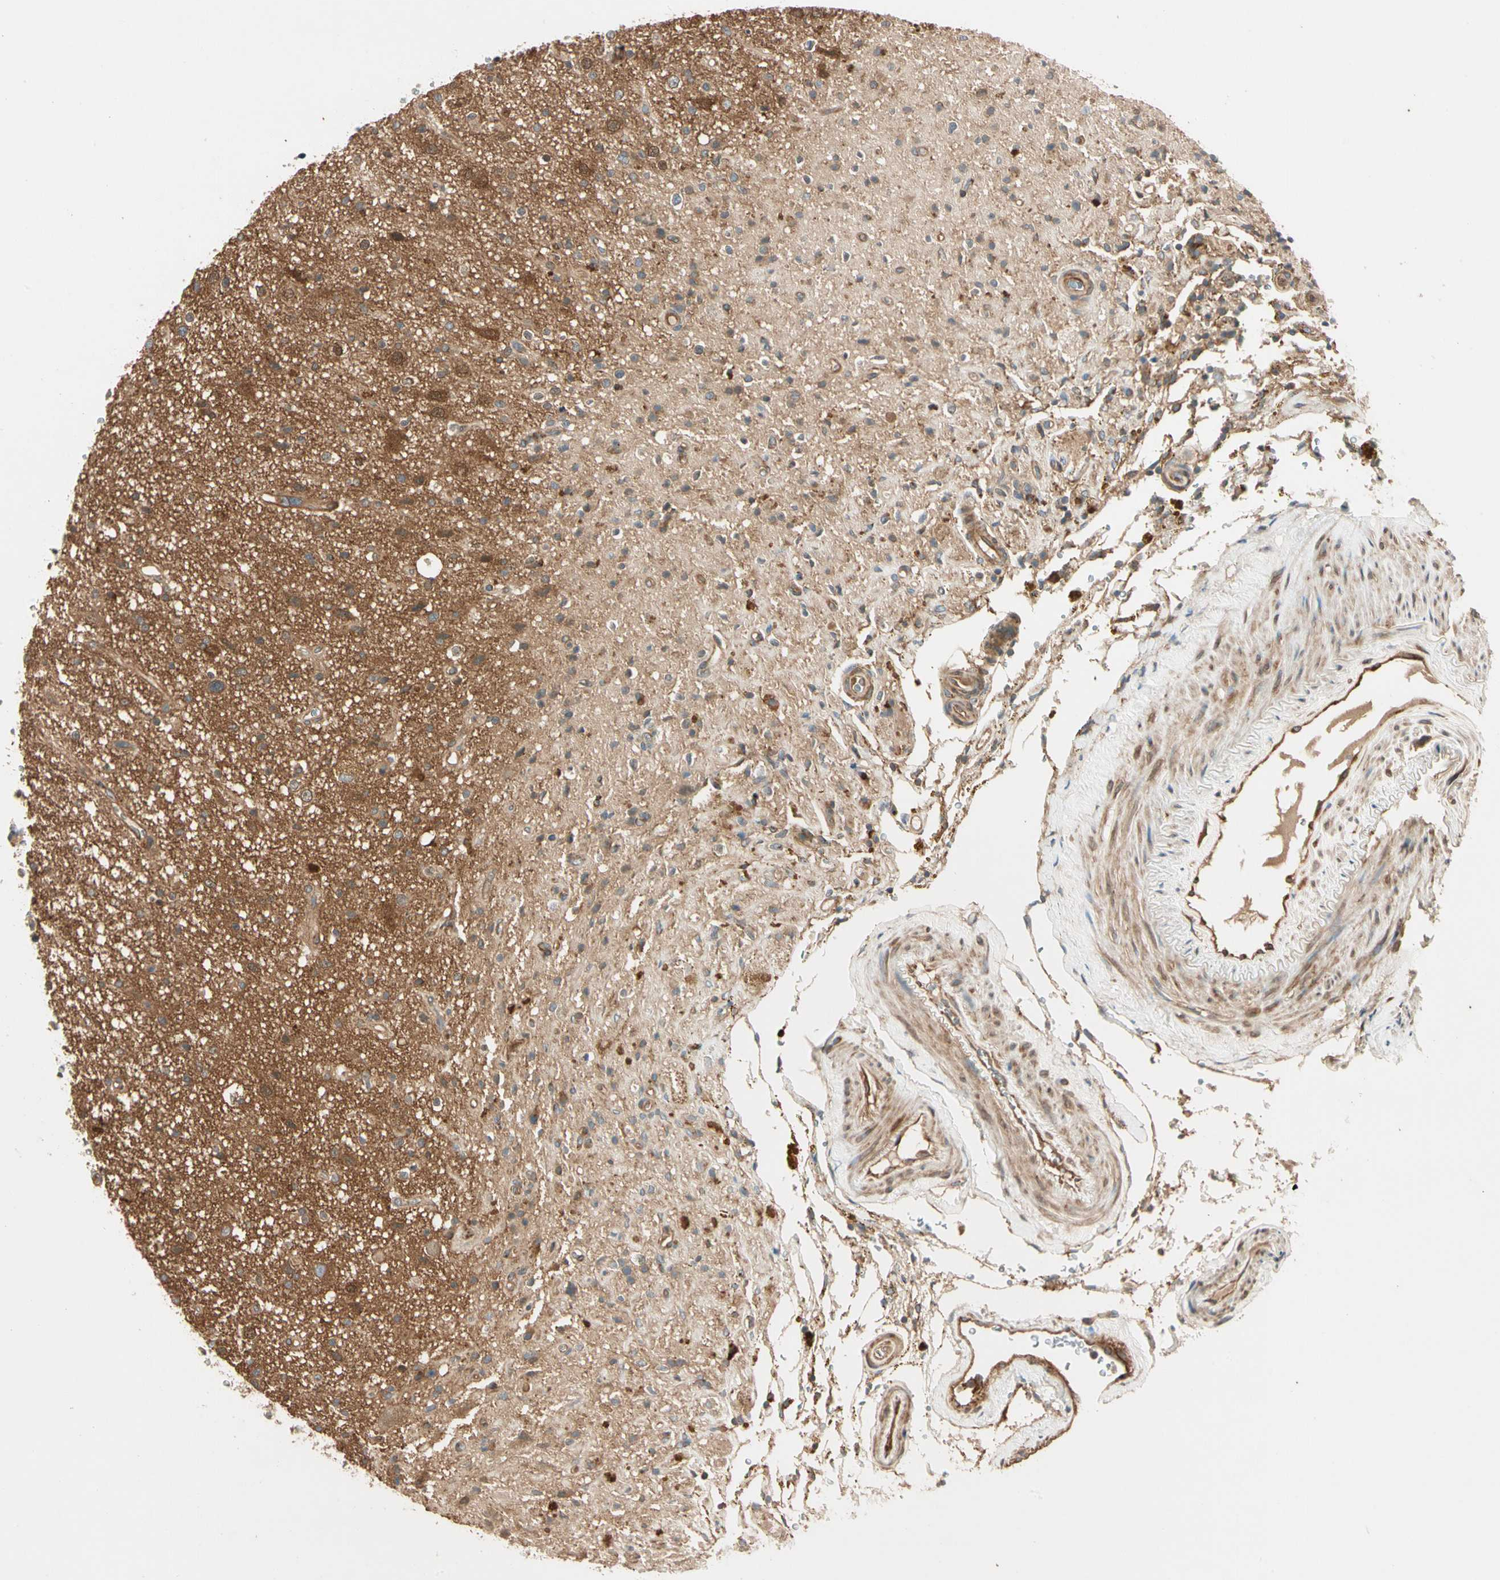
{"staining": {"intensity": "moderate", "quantity": "25%-75%", "location": "cytoplasmic/membranous"}, "tissue": "glioma", "cell_type": "Tumor cells", "image_type": "cancer", "snomed": [{"axis": "morphology", "description": "Glioma, malignant, High grade"}, {"axis": "topography", "description": "Brain"}], "caption": "Malignant high-grade glioma stained with a brown dye displays moderate cytoplasmic/membranous positive positivity in approximately 25%-75% of tumor cells.", "gene": "ROCK2", "patient": {"sex": "male", "age": 33}}